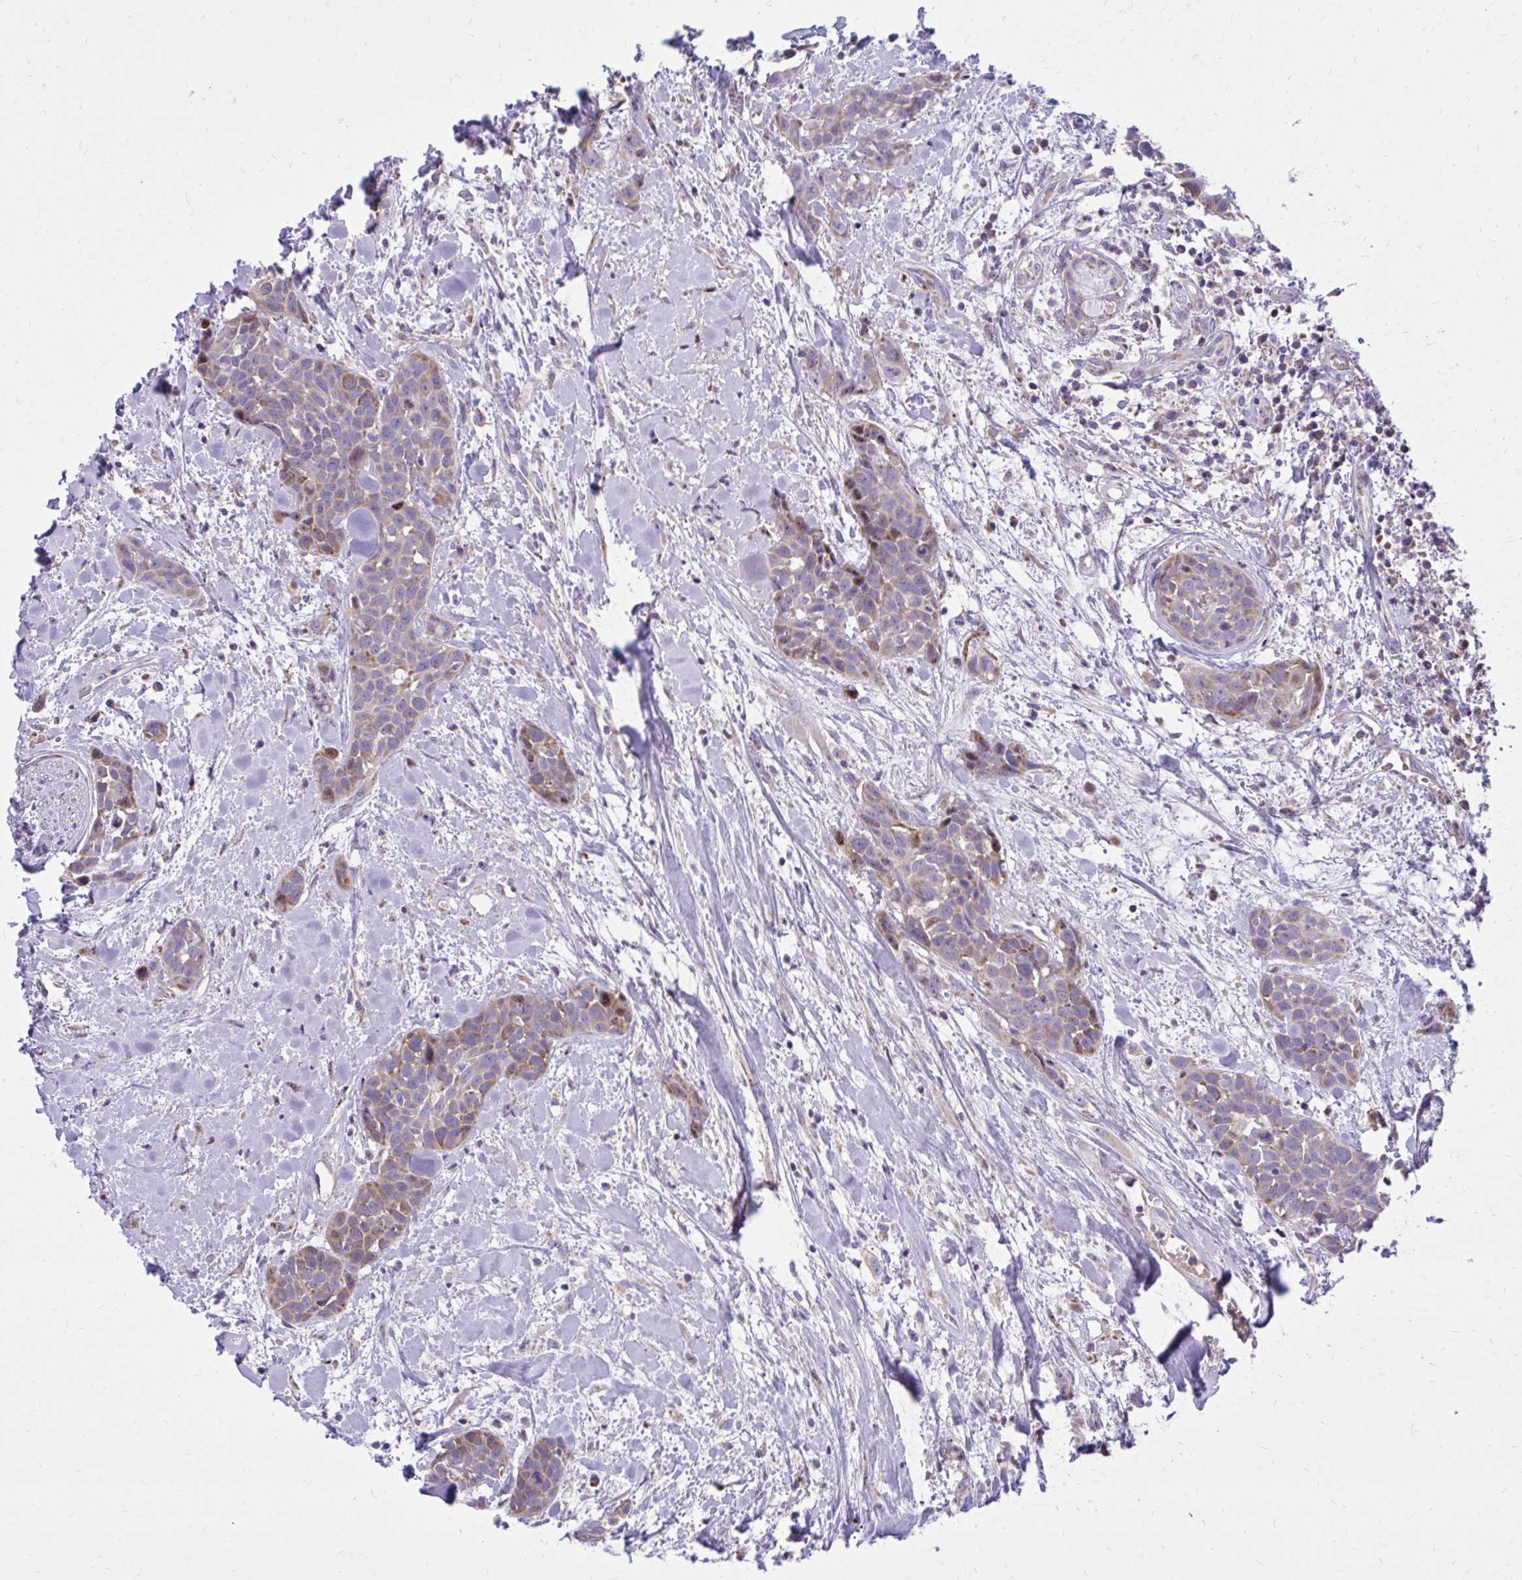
{"staining": {"intensity": "weak", "quantity": ">75%", "location": "cytoplasmic/membranous"}, "tissue": "head and neck cancer", "cell_type": "Tumor cells", "image_type": "cancer", "snomed": [{"axis": "morphology", "description": "Squamous cell carcinoma, NOS"}, {"axis": "topography", "description": "Head-Neck"}], "caption": "The image demonstrates staining of head and neck cancer, revealing weak cytoplasmic/membranous protein positivity (brown color) within tumor cells.", "gene": "GPRIN3", "patient": {"sex": "female", "age": 50}}